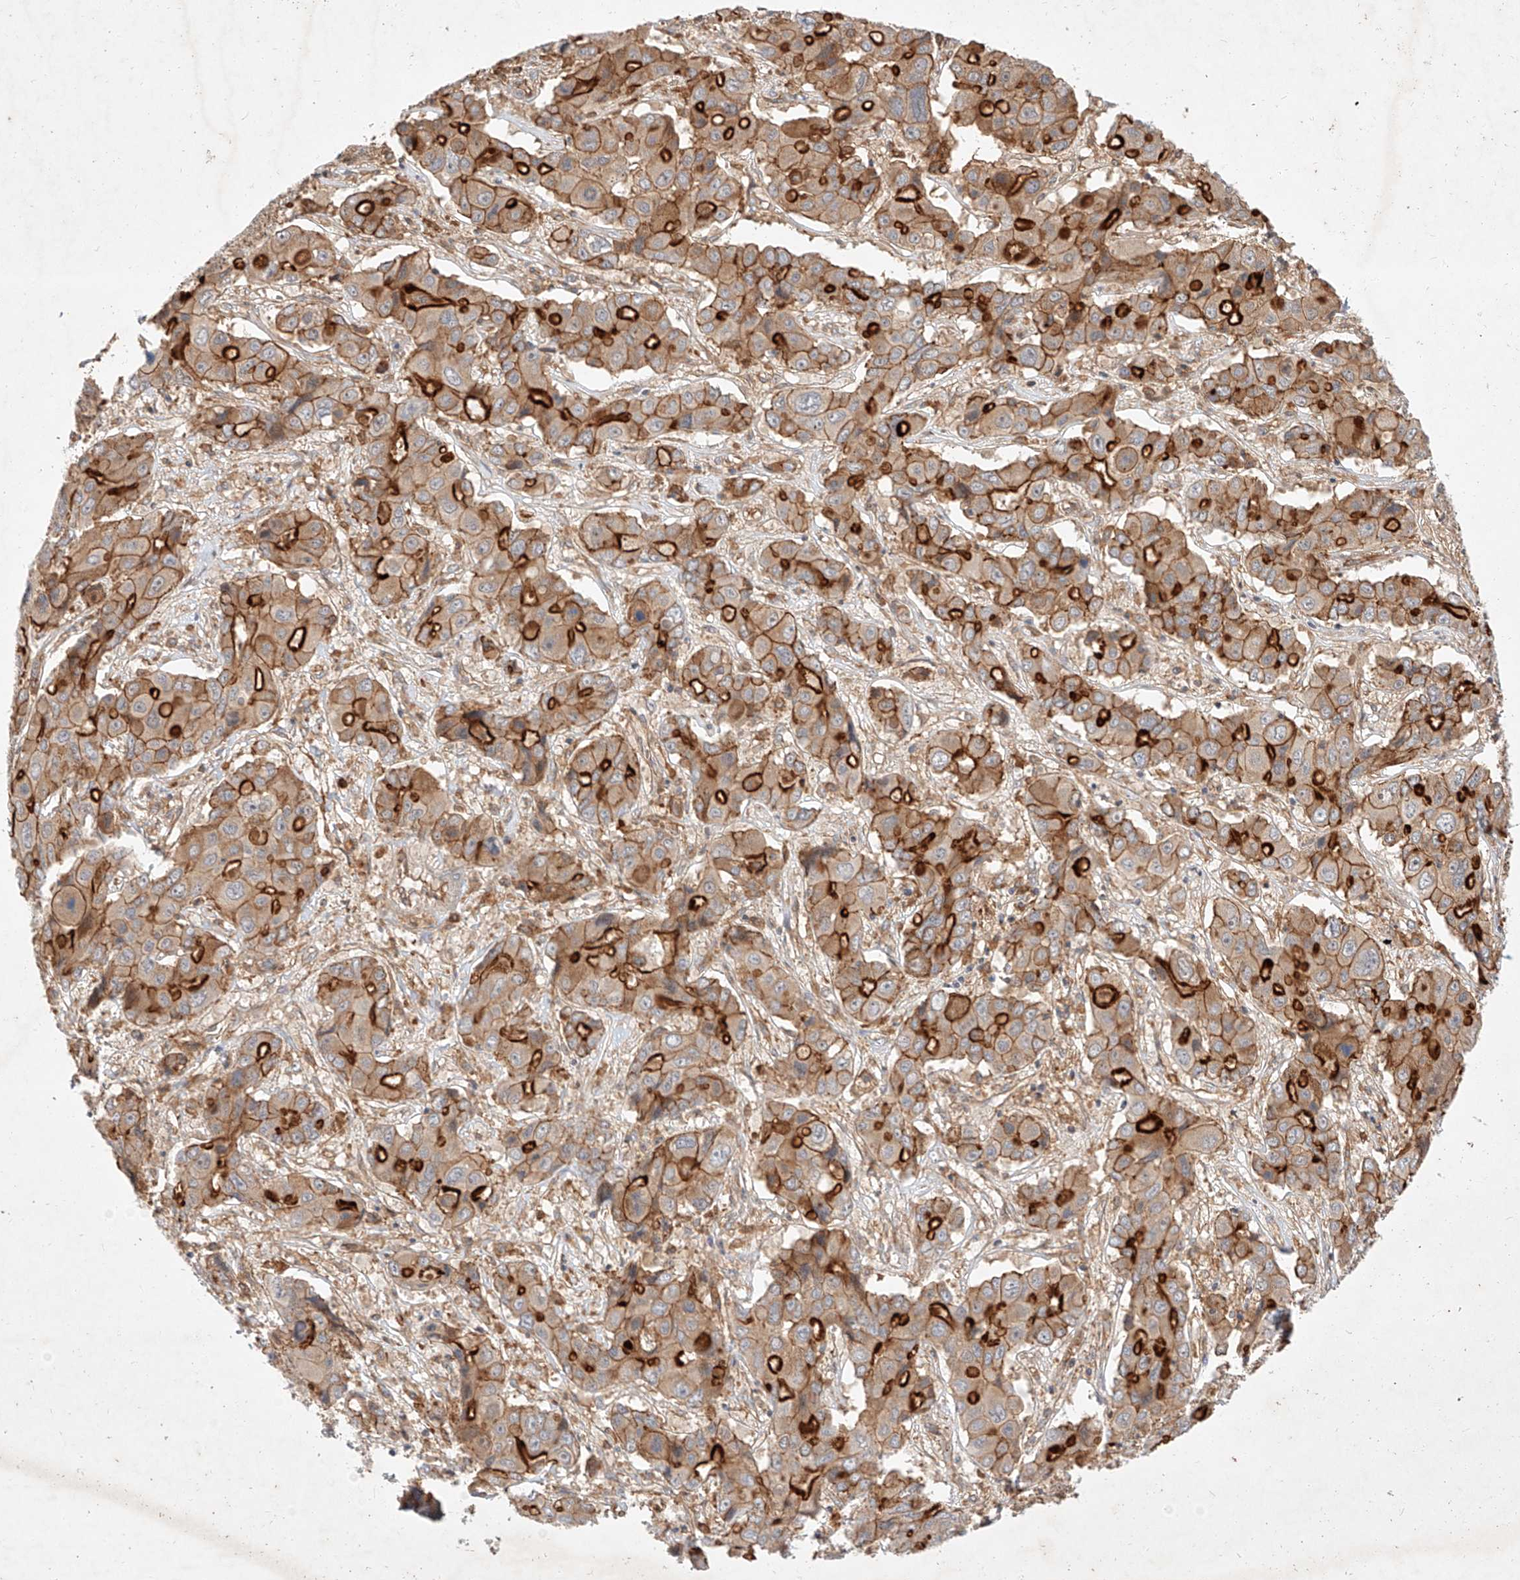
{"staining": {"intensity": "strong", "quantity": ">75%", "location": "cytoplasmic/membranous"}, "tissue": "liver cancer", "cell_type": "Tumor cells", "image_type": "cancer", "snomed": [{"axis": "morphology", "description": "Cholangiocarcinoma"}, {"axis": "topography", "description": "Liver"}], "caption": "Protein analysis of cholangiocarcinoma (liver) tissue displays strong cytoplasmic/membranous expression in approximately >75% of tumor cells.", "gene": "NFAM1", "patient": {"sex": "male", "age": 67}}